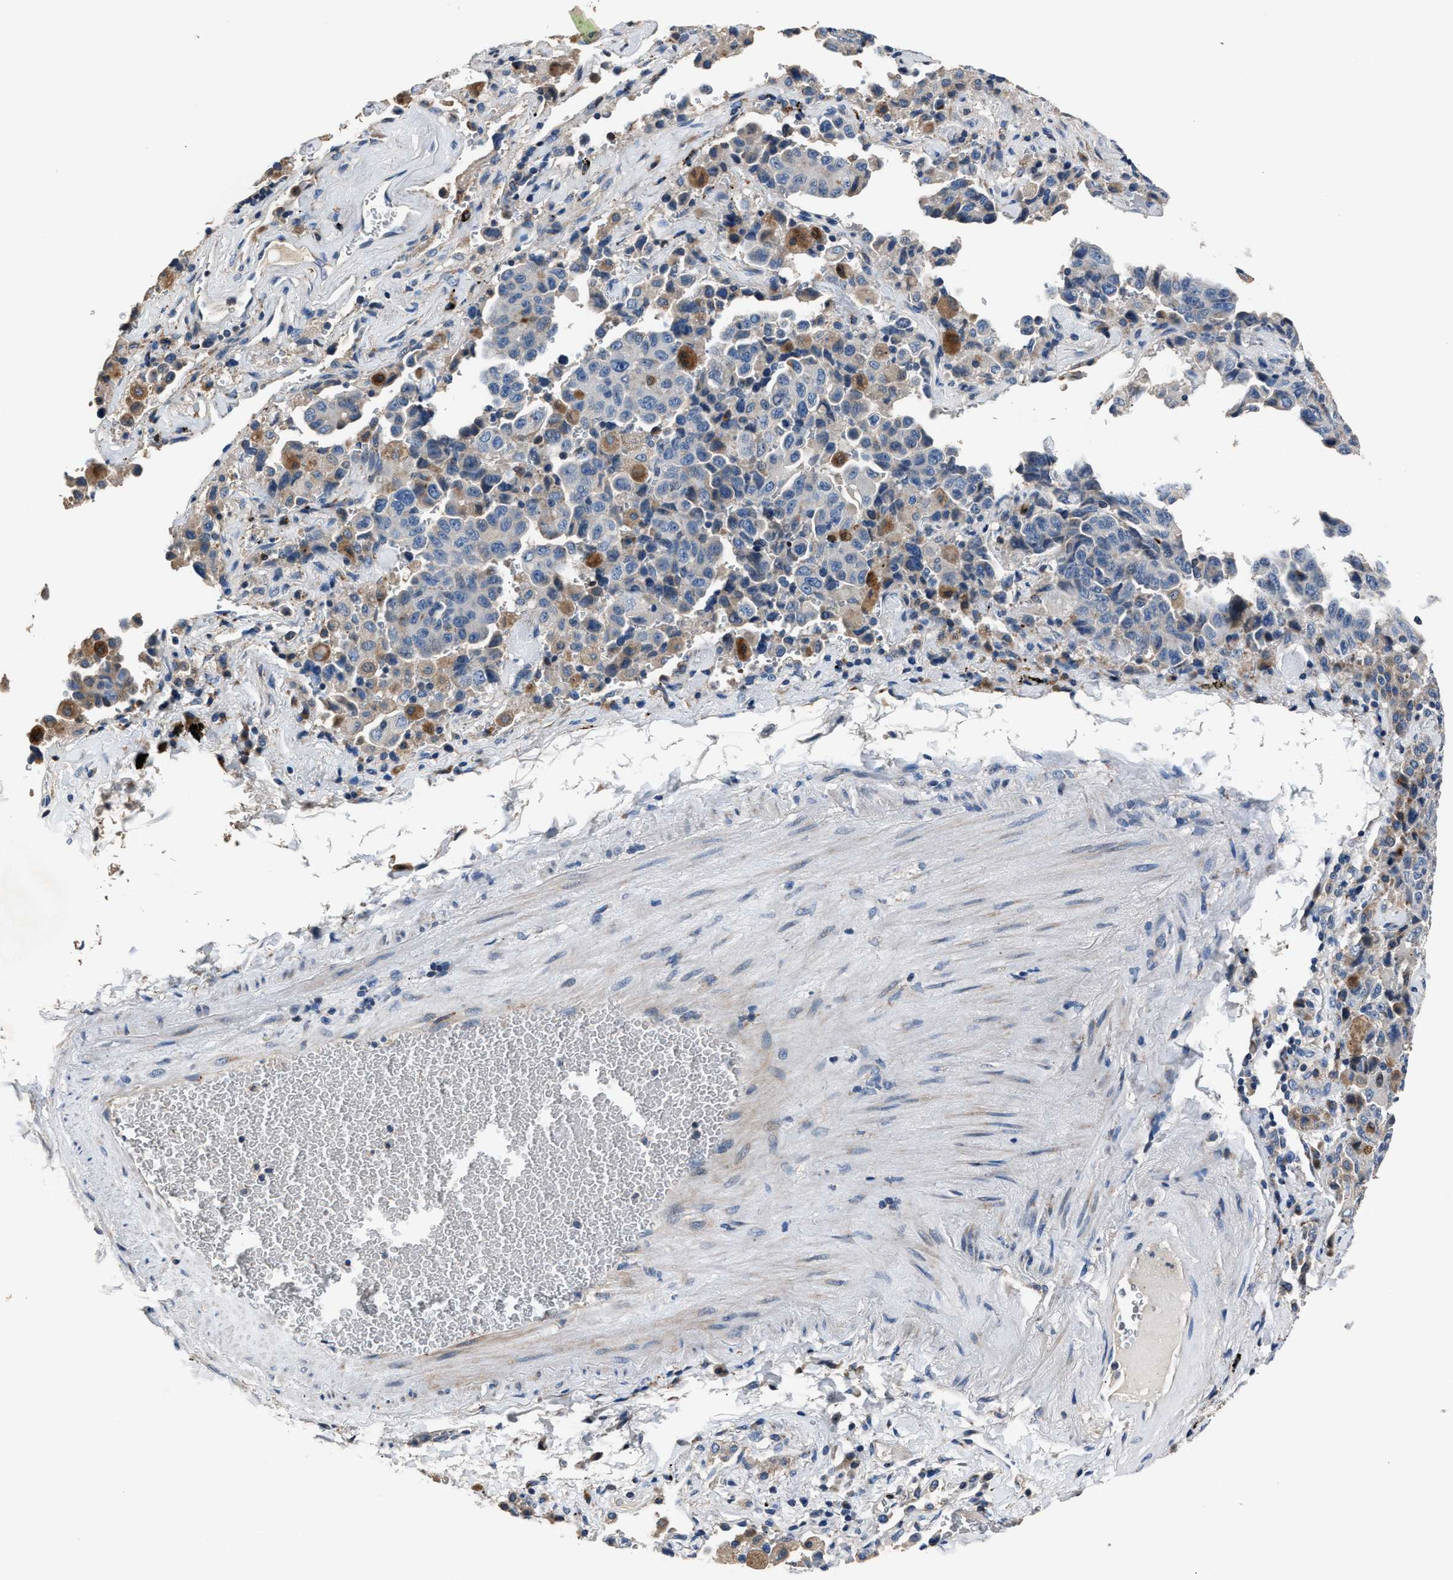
{"staining": {"intensity": "weak", "quantity": "<25%", "location": "cytoplasmic/membranous"}, "tissue": "lung cancer", "cell_type": "Tumor cells", "image_type": "cancer", "snomed": [{"axis": "morphology", "description": "Adenocarcinoma, NOS"}, {"axis": "topography", "description": "Lung"}], "caption": "Histopathology image shows no protein staining in tumor cells of lung cancer tissue. The staining was performed using DAB (3,3'-diaminobenzidine) to visualize the protein expression in brown, while the nuclei were stained in blue with hematoxylin (Magnification: 20x).", "gene": "DNAJC24", "patient": {"sex": "female", "age": 51}}